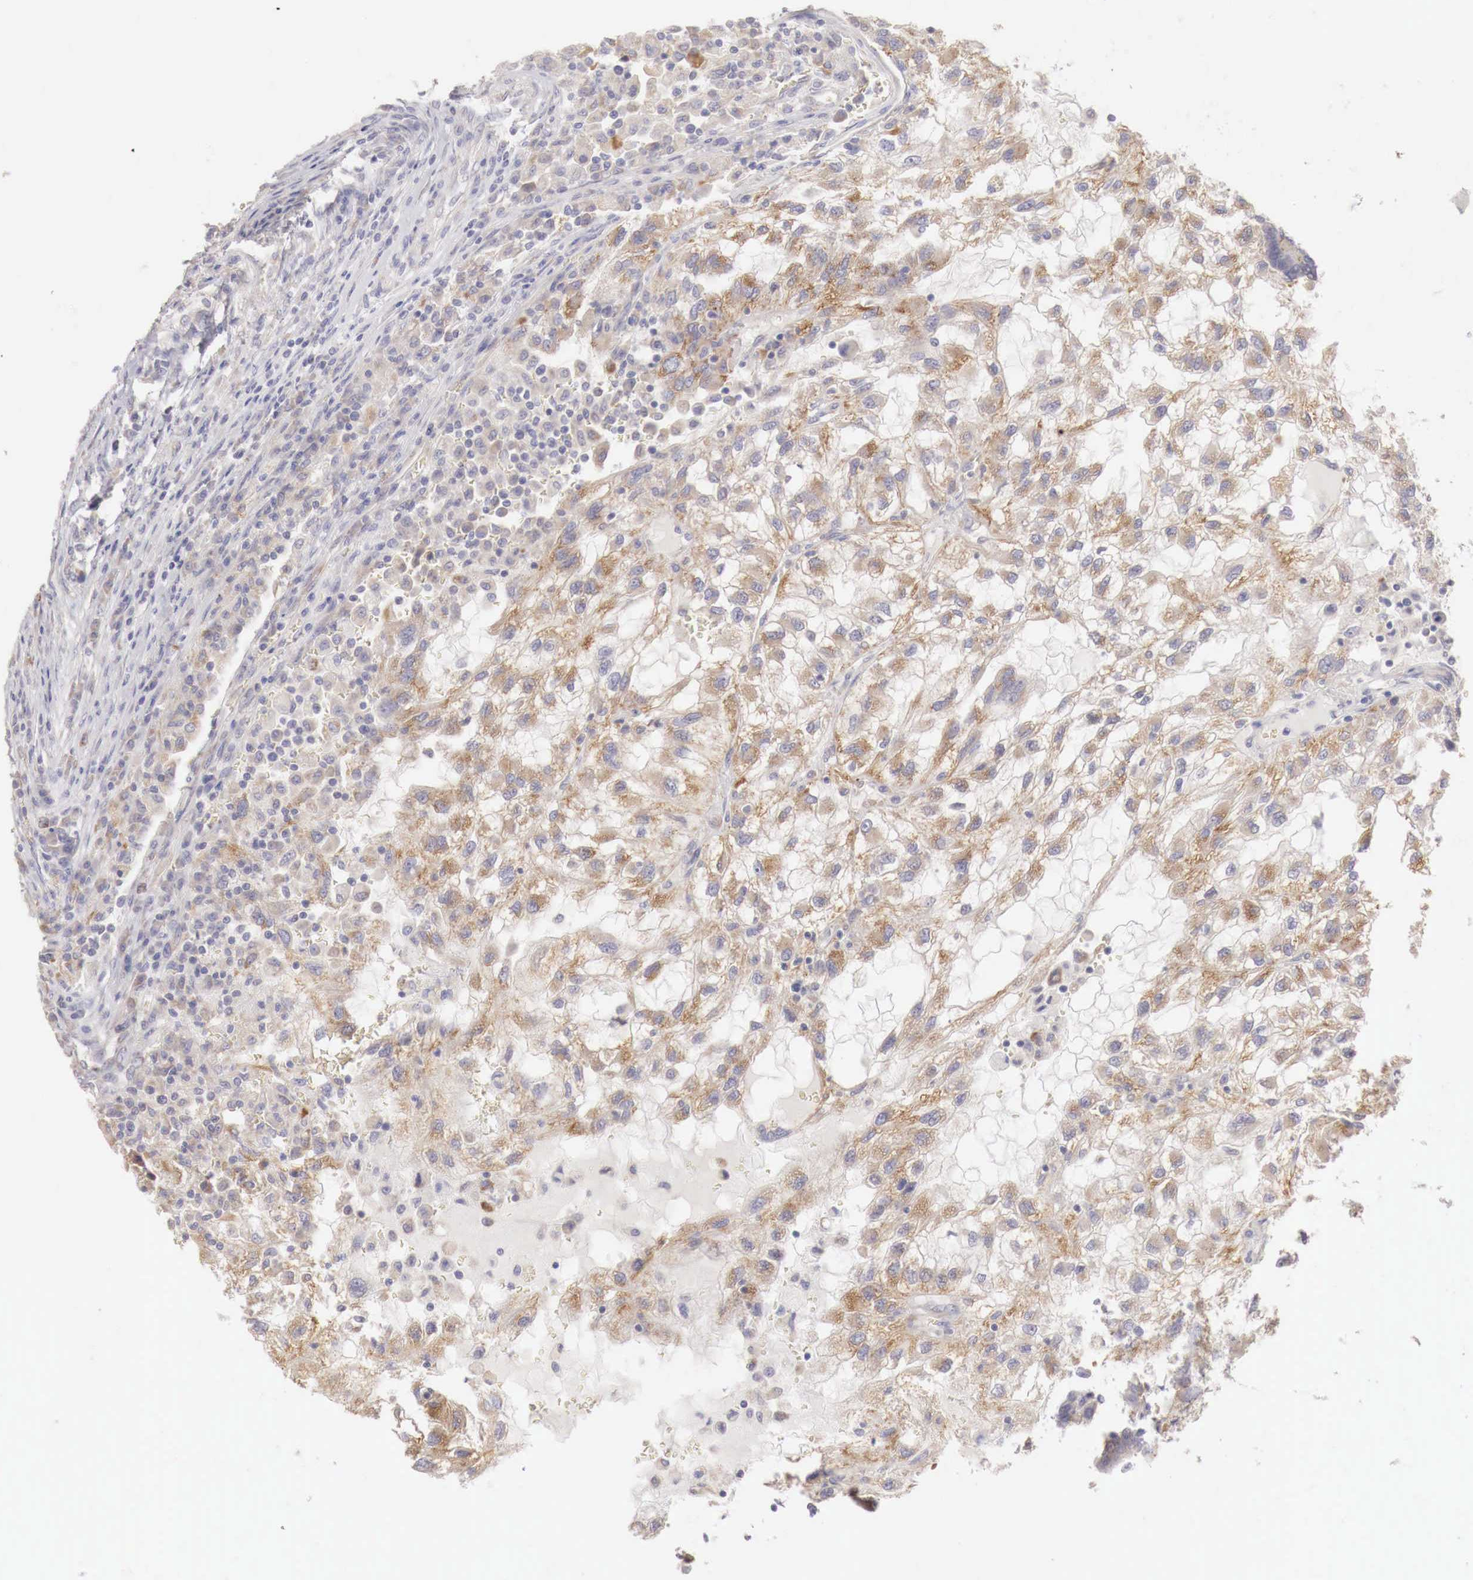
{"staining": {"intensity": "moderate", "quantity": "25%-75%", "location": "cytoplasmic/membranous"}, "tissue": "renal cancer", "cell_type": "Tumor cells", "image_type": "cancer", "snomed": [{"axis": "morphology", "description": "Normal tissue, NOS"}, {"axis": "morphology", "description": "Adenocarcinoma, NOS"}, {"axis": "topography", "description": "Kidney"}], "caption": "This micrograph shows renal cancer stained with IHC to label a protein in brown. The cytoplasmic/membranous of tumor cells show moderate positivity for the protein. Nuclei are counter-stained blue.", "gene": "NSDHL", "patient": {"sex": "male", "age": 71}}